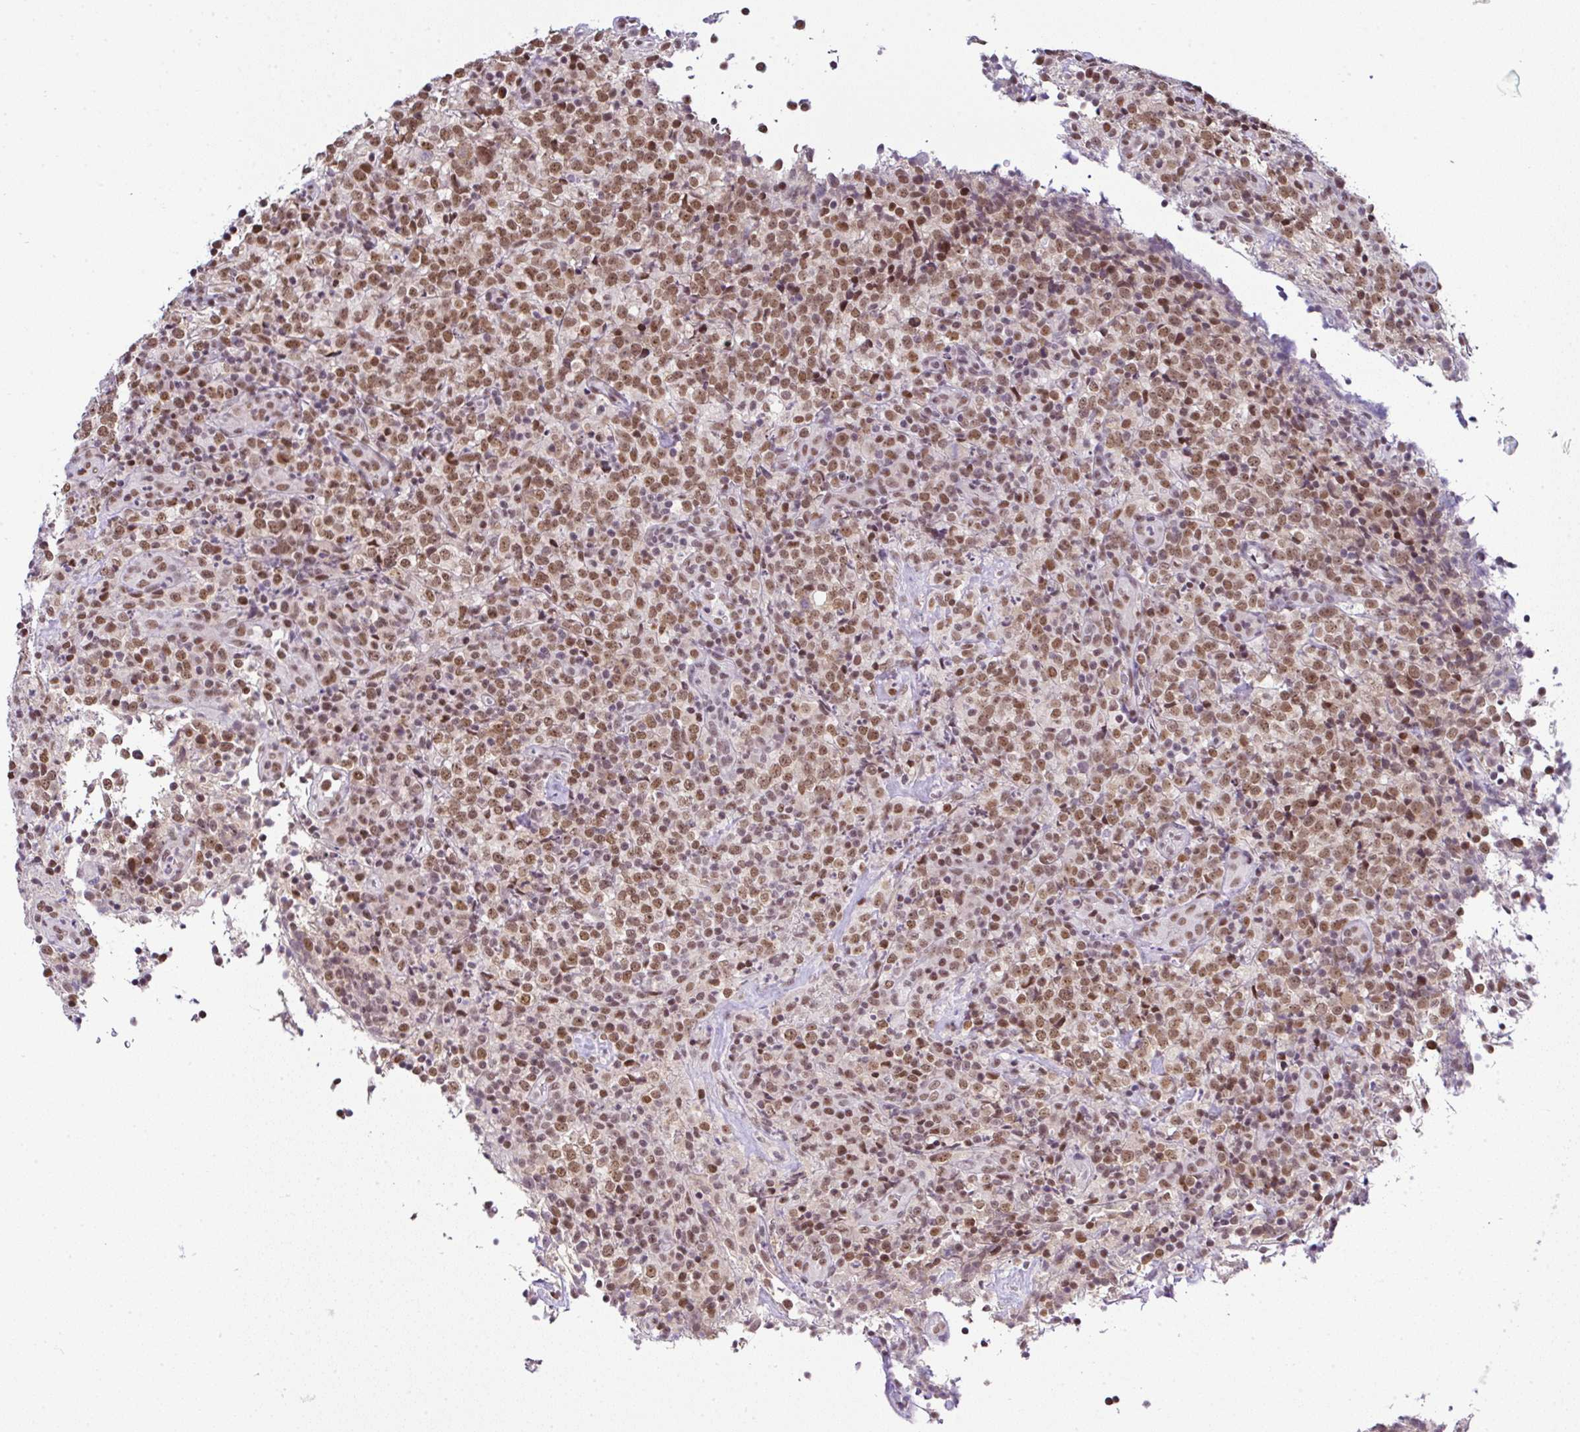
{"staining": {"intensity": "moderate", "quantity": ">75%", "location": "nuclear"}, "tissue": "lymphoma", "cell_type": "Tumor cells", "image_type": "cancer", "snomed": [{"axis": "morphology", "description": "Malignant lymphoma, non-Hodgkin's type, High grade"}, {"axis": "topography", "description": "Lymph node"}], "caption": "The image exhibits immunohistochemical staining of high-grade malignant lymphoma, non-Hodgkin's type. There is moderate nuclear positivity is seen in approximately >75% of tumor cells. Using DAB (brown) and hematoxylin (blue) stains, captured at high magnification using brightfield microscopy.", "gene": "PTPN2", "patient": {"sex": "male", "age": 54}}